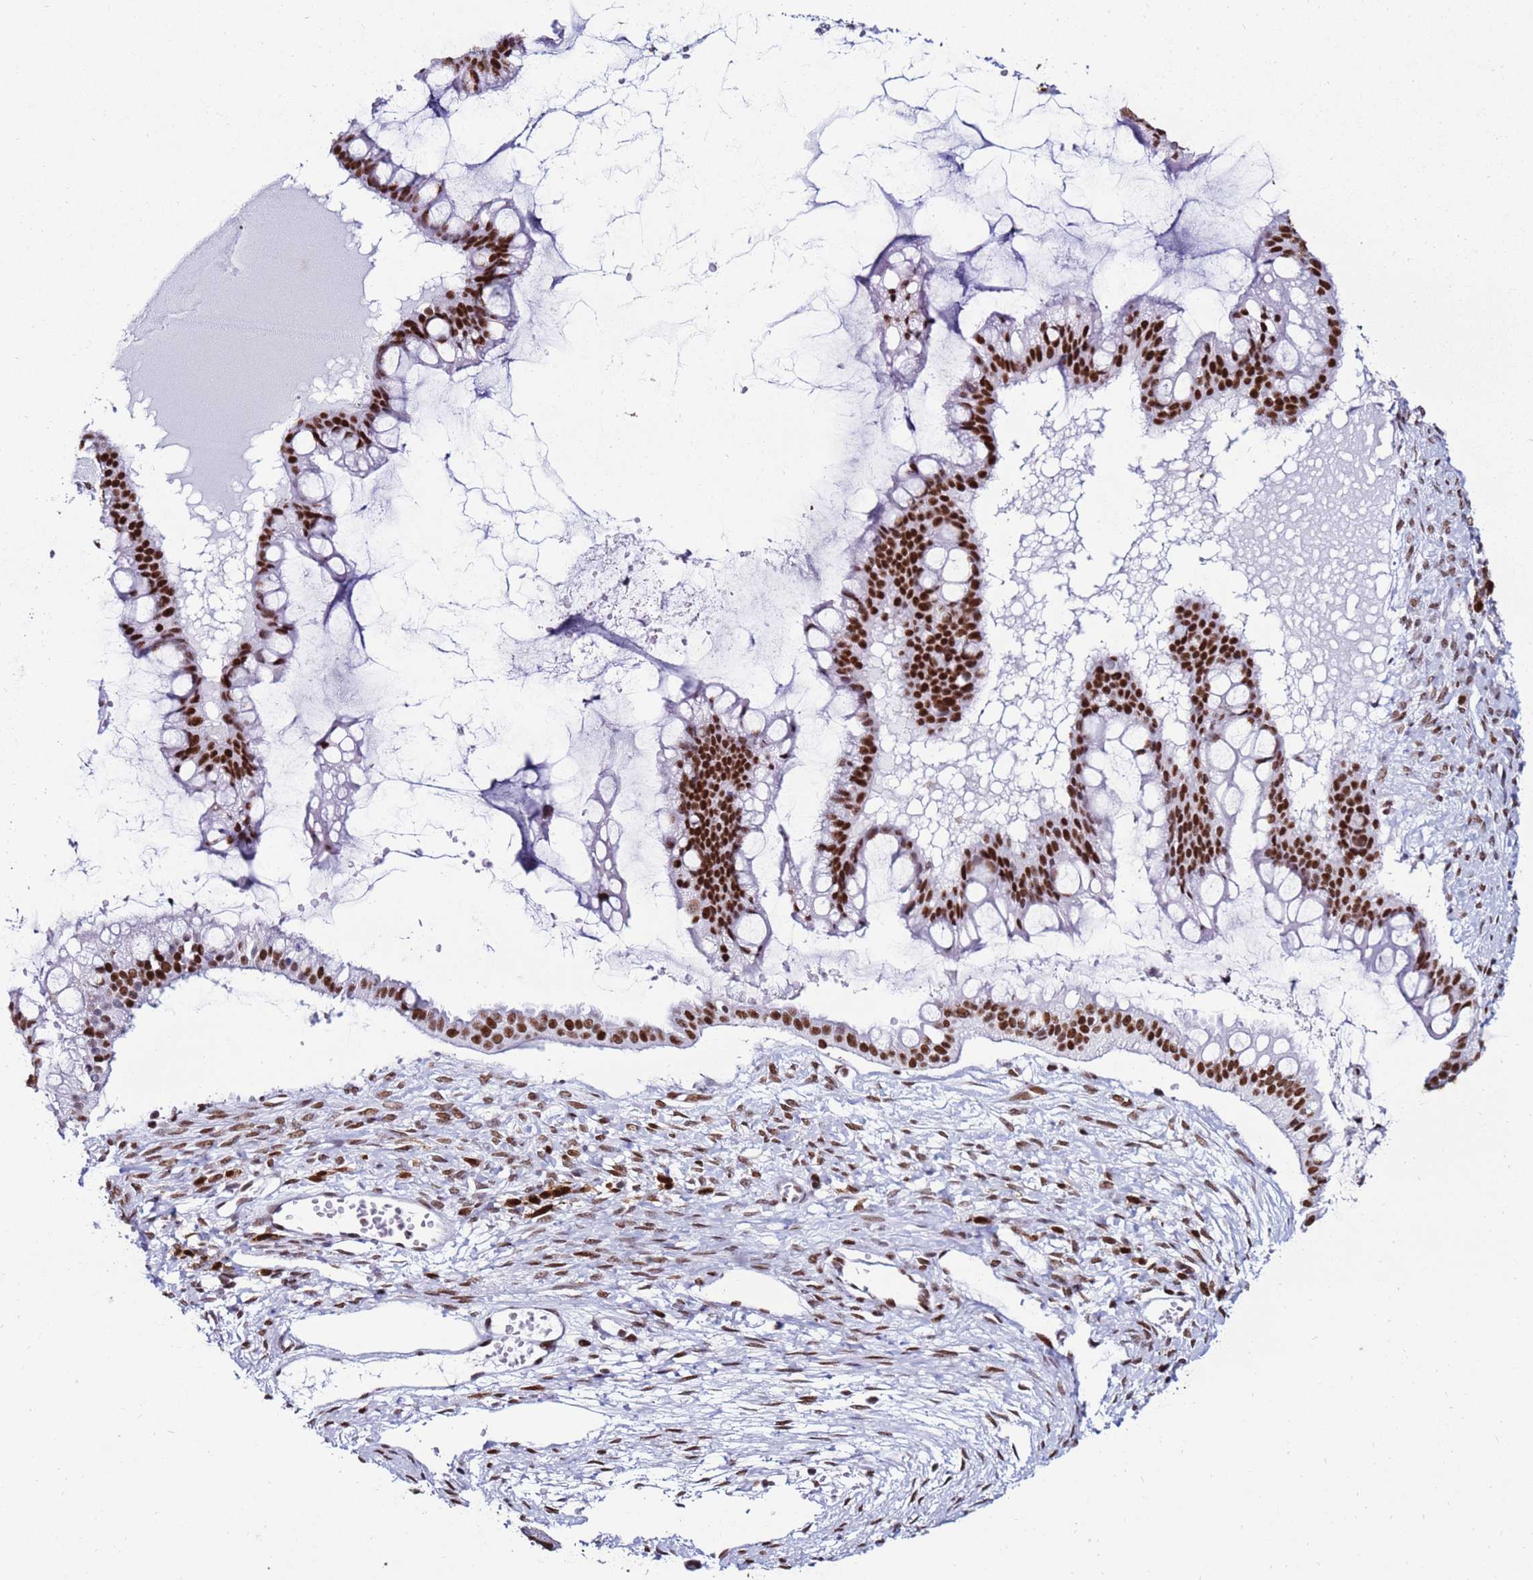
{"staining": {"intensity": "strong", "quantity": ">75%", "location": "nuclear"}, "tissue": "ovarian cancer", "cell_type": "Tumor cells", "image_type": "cancer", "snomed": [{"axis": "morphology", "description": "Cystadenocarcinoma, mucinous, NOS"}, {"axis": "topography", "description": "Ovary"}], "caption": "Immunohistochemical staining of mucinous cystadenocarcinoma (ovarian) displays high levels of strong nuclear protein staining in approximately >75% of tumor cells.", "gene": "KPNA4", "patient": {"sex": "female", "age": 73}}